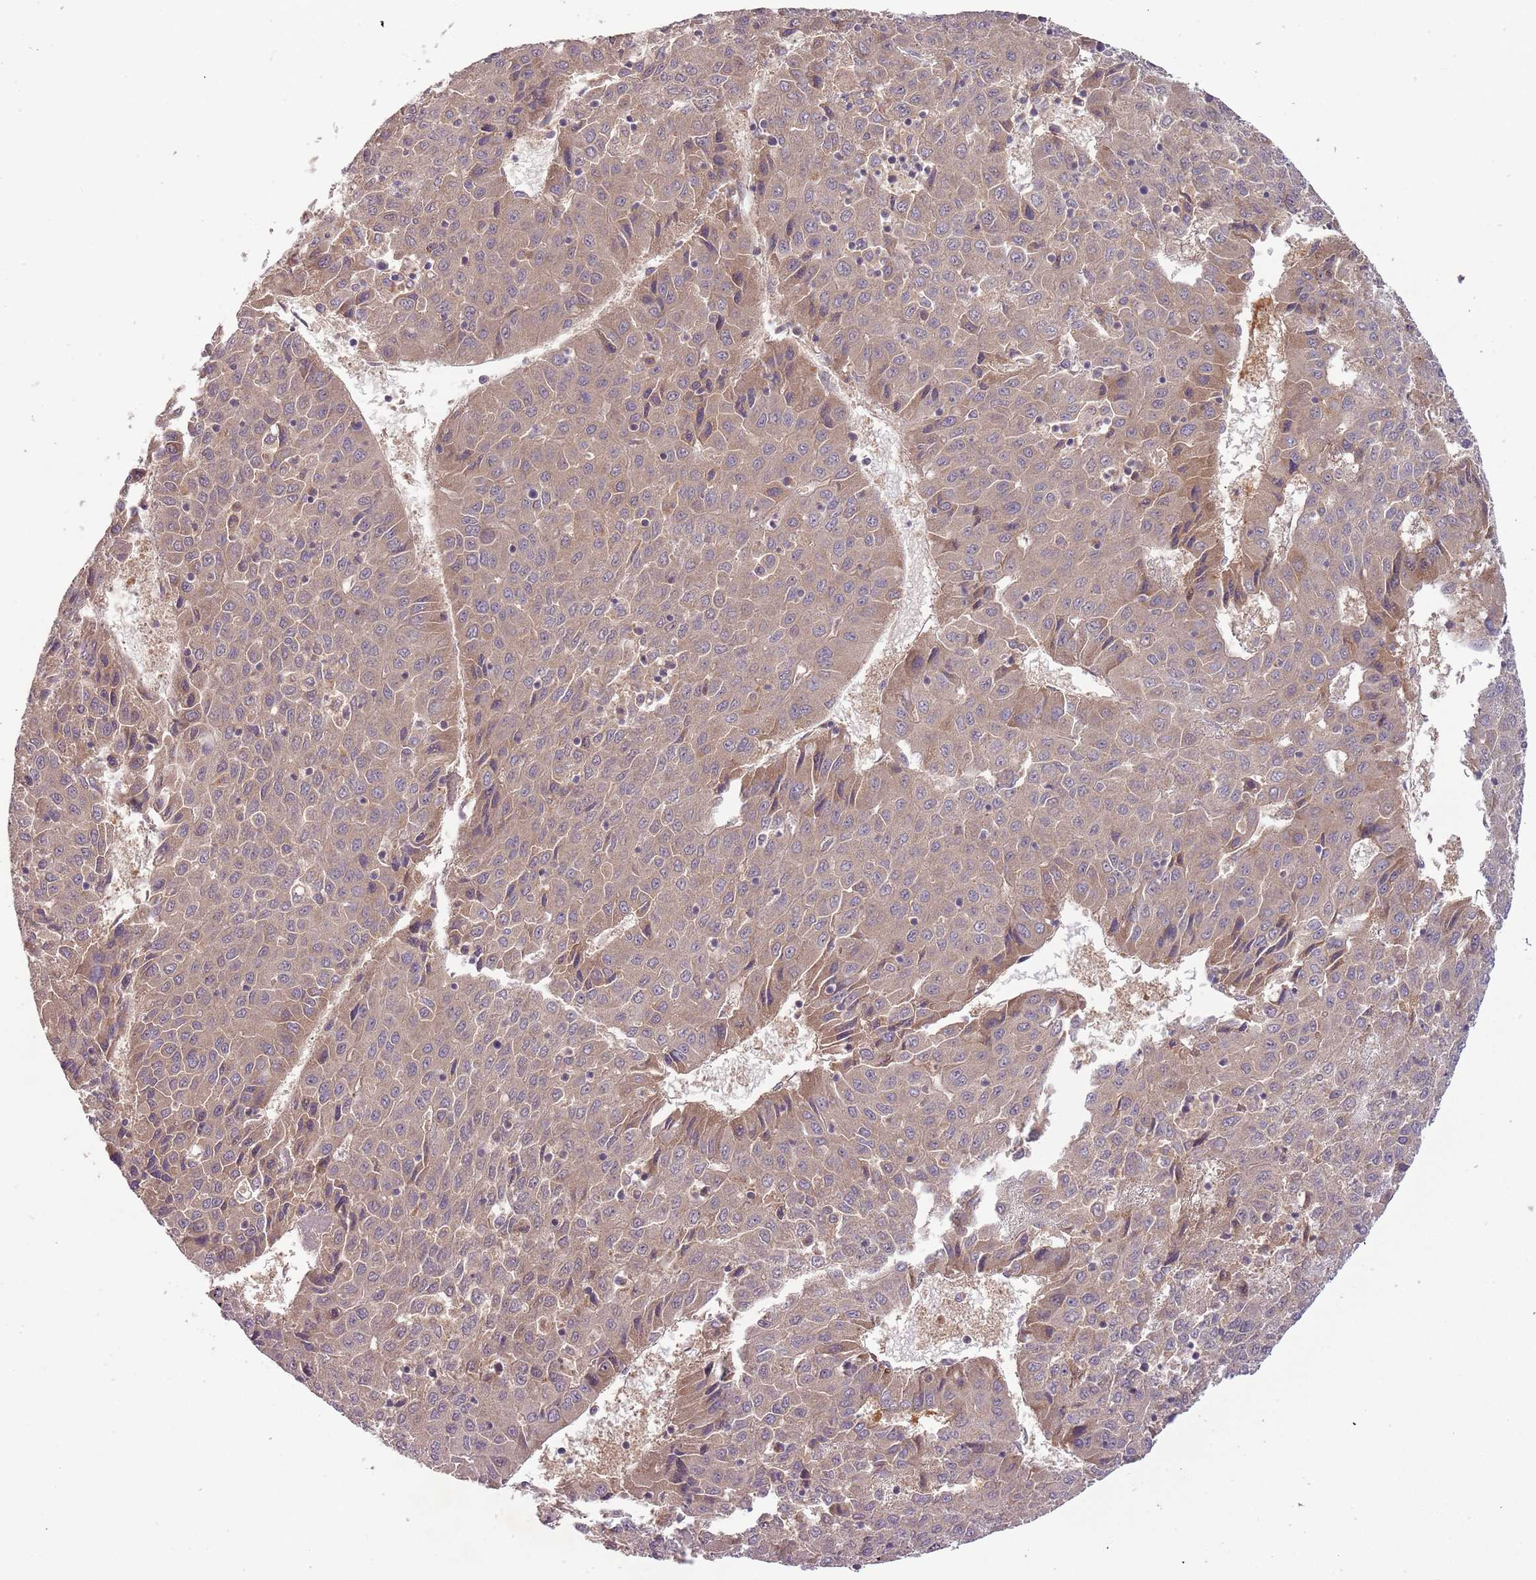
{"staining": {"intensity": "weak", "quantity": "25%-75%", "location": "cytoplasmic/membranous"}, "tissue": "liver cancer", "cell_type": "Tumor cells", "image_type": "cancer", "snomed": [{"axis": "morphology", "description": "Carcinoma, Hepatocellular, NOS"}, {"axis": "topography", "description": "Liver"}], "caption": "Liver cancer stained with a protein marker displays weak staining in tumor cells.", "gene": "FECH", "patient": {"sex": "female", "age": 53}}